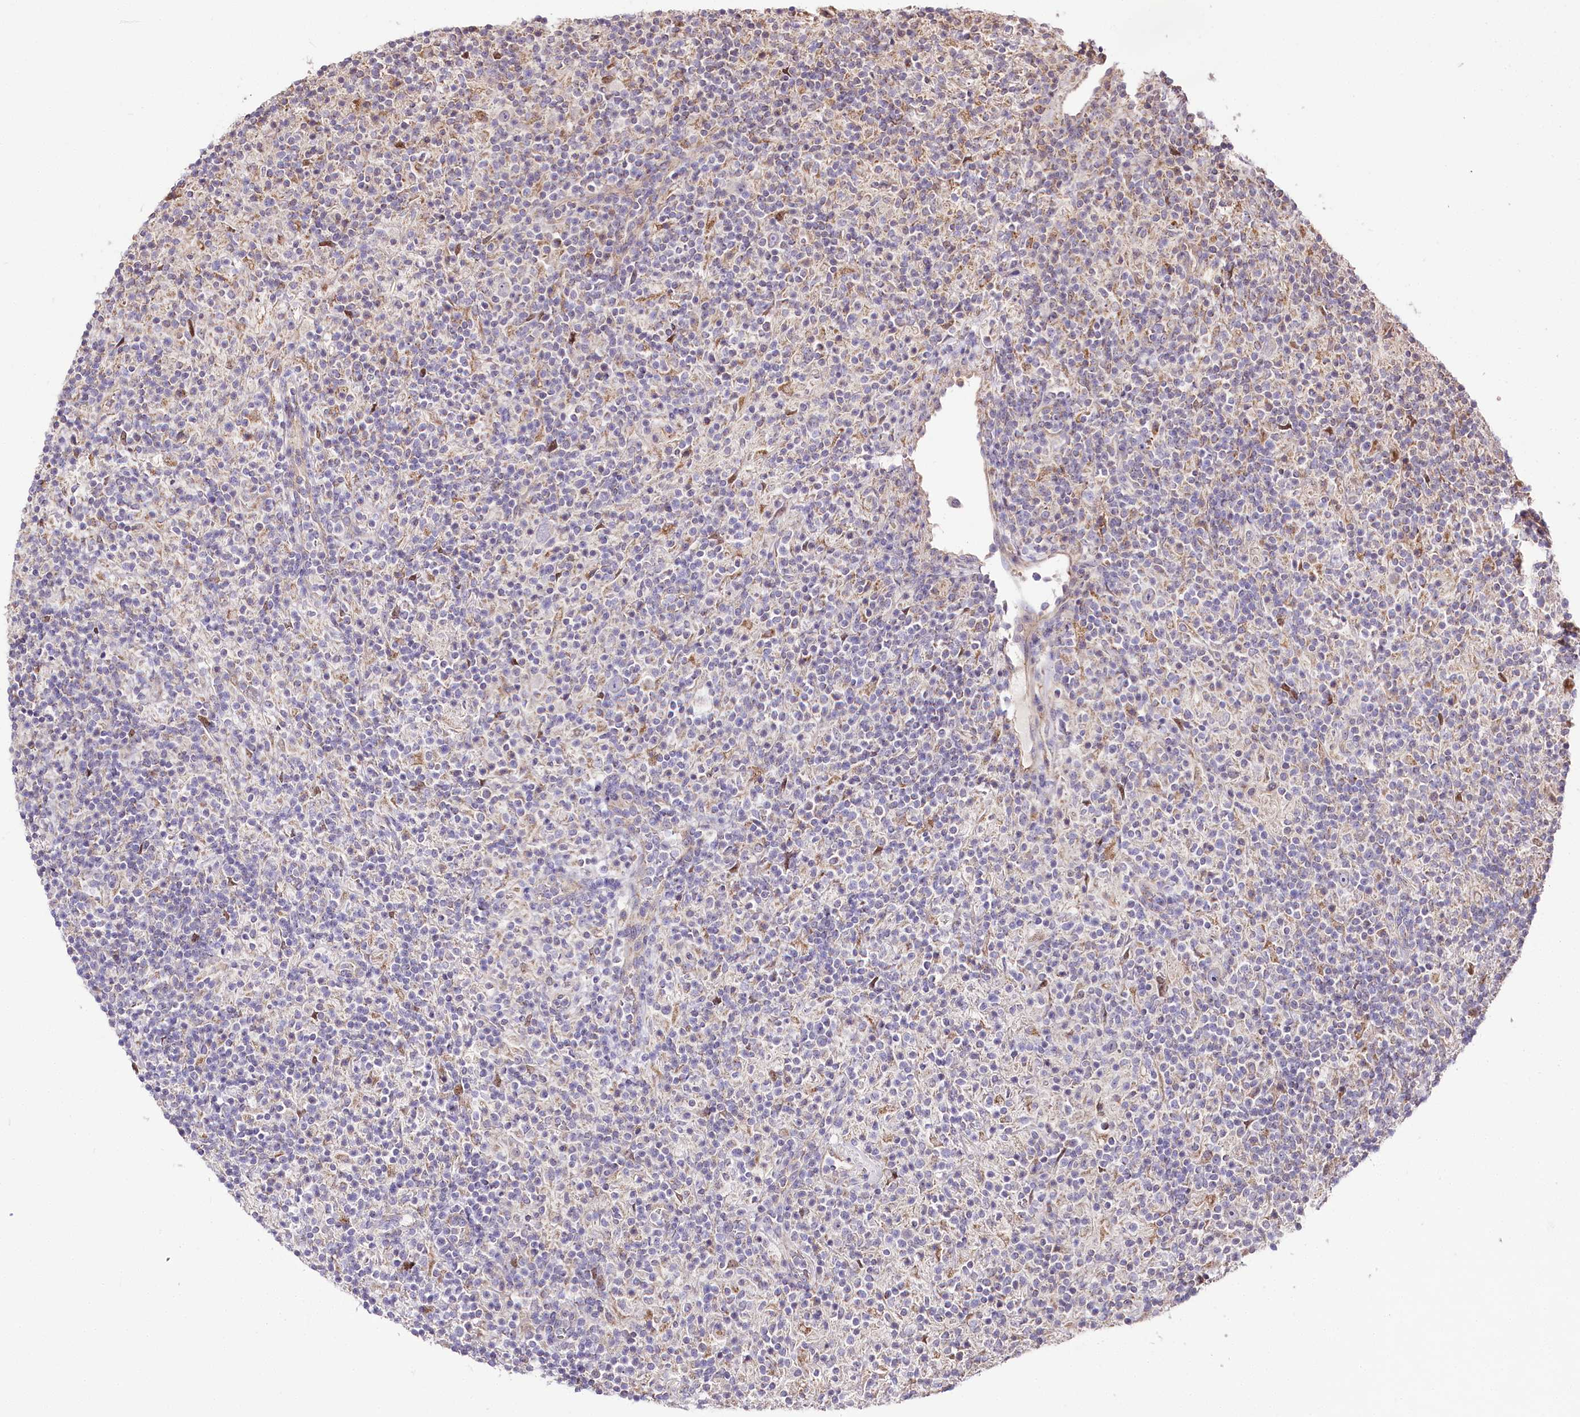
{"staining": {"intensity": "negative", "quantity": "none", "location": "none"}, "tissue": "lymphoma", "cell_type": "Tumor cells", "image_type": "cancer", "snomed": [{"axis": "morphology", "description": "Hodgkin's disease, NOS"}, {"axis": "topography", "description": "Lymph node"}], "caption": "This is a micrograph of immunohistochemistry (IHC) staining of Hodgkin's disease, which shows no positivity in tumor cells.", "gene": "ZNF226", "patient": {"sex": "male", "age": 70}}